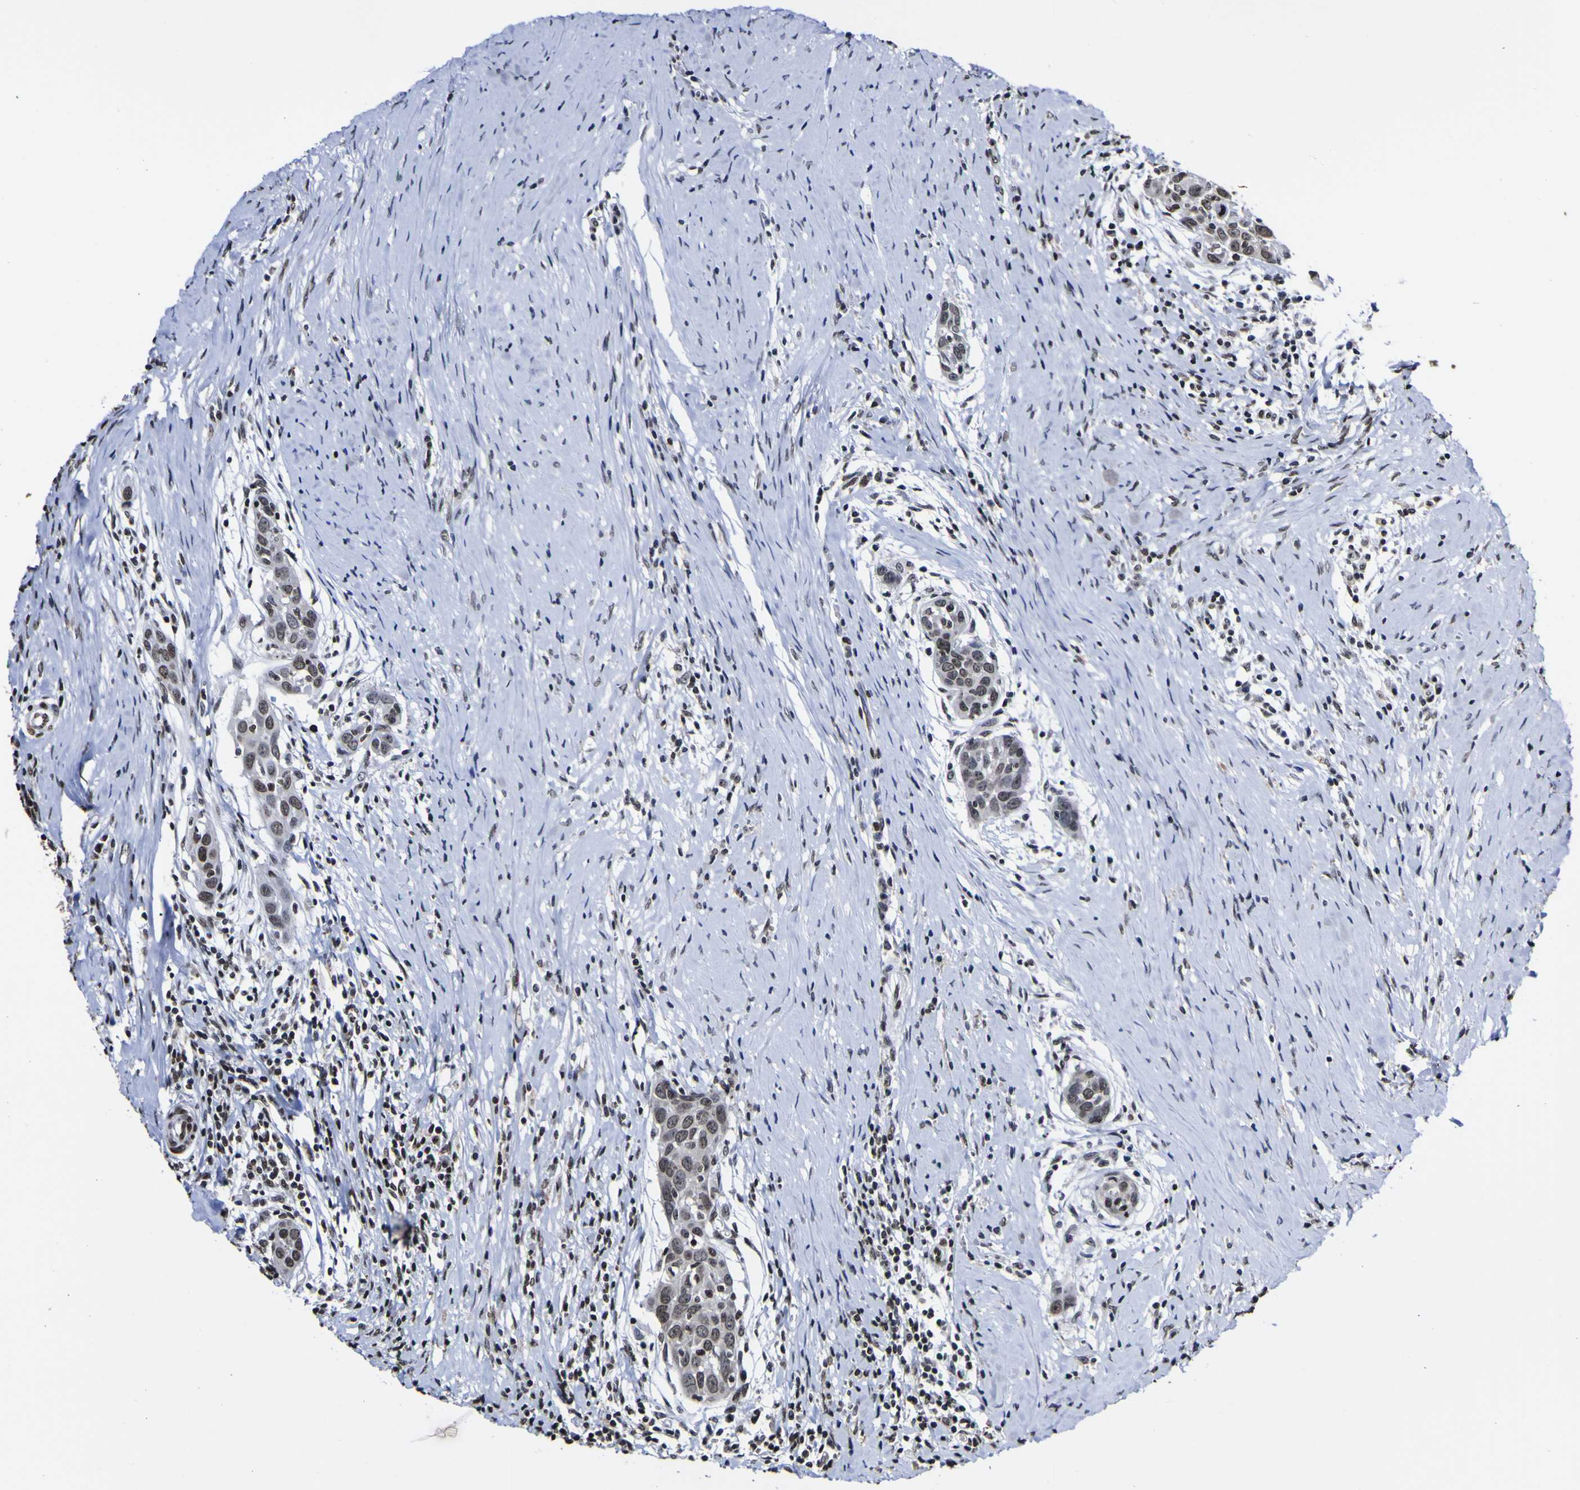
{"staining": {"intensity": "moderate", "quantity": "25%-75%", "location": "nuclear"}, "tissue": "head and neck cancer", "cell_type": "Tumor cells", "image_type": "cancer", "snomed": [{"axis": "morphology", "description": "Squamous cell carcinoma, NOS"}, {"axis": "topography", "description": "Oral tissue"}, {"axis": "topography", "description": "Head-Neck"}], "caption": "High-magnification brightfield microscopy of head and neck cancer stained with DAB (3,3'-diaminobenzidine) (brown) and counterstained with hematoxylin (blue). tumor cells exhibit moderate nuclear staining is present in about25%-75% of cells.", "gene": "PIAS1", "patient": {"sex": "female", "age": 50}}